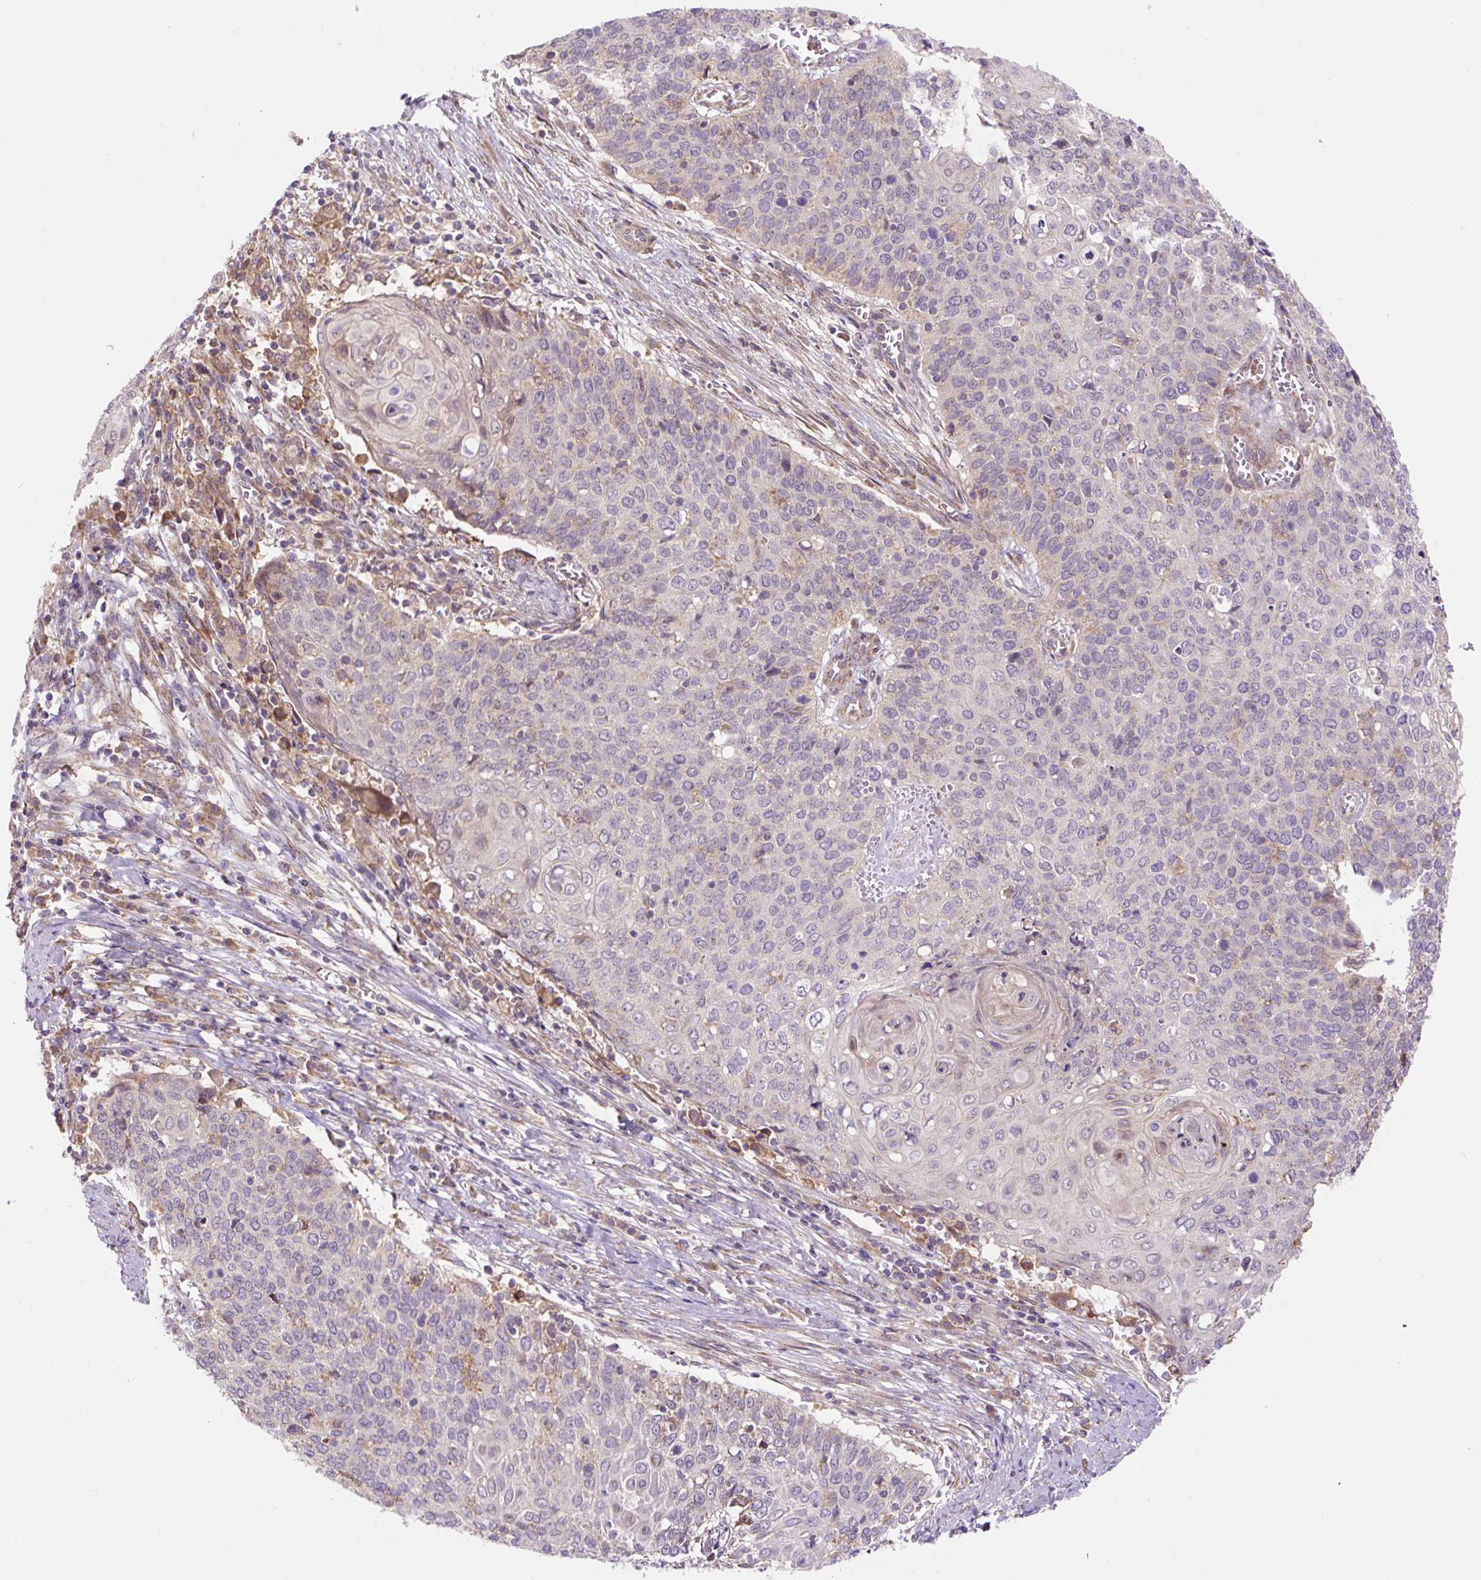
{"staining": {"intensity": "negative", "quantity": "none", "location": "none"}, "tissue": "cervical cancer", "cell_type": "Tumor cells", "image_type": "cancer", "snomed": [{"axis": "morphology", "description": "Squamous cell carcinoma, NOS"}, {"axis": "topography", "description": "Cervix"}], "caption": "A high-resolution image shows immunohistochemistry (IHC) staining of cervical cancer, which demonstrates no significant staining in tumor cells. (Brightfield microscopy of DAB immunohistochemistry (IHC) at high magnification).", "gene": "TRIAP1", "patient": {"sex": "female", "age": 39}}